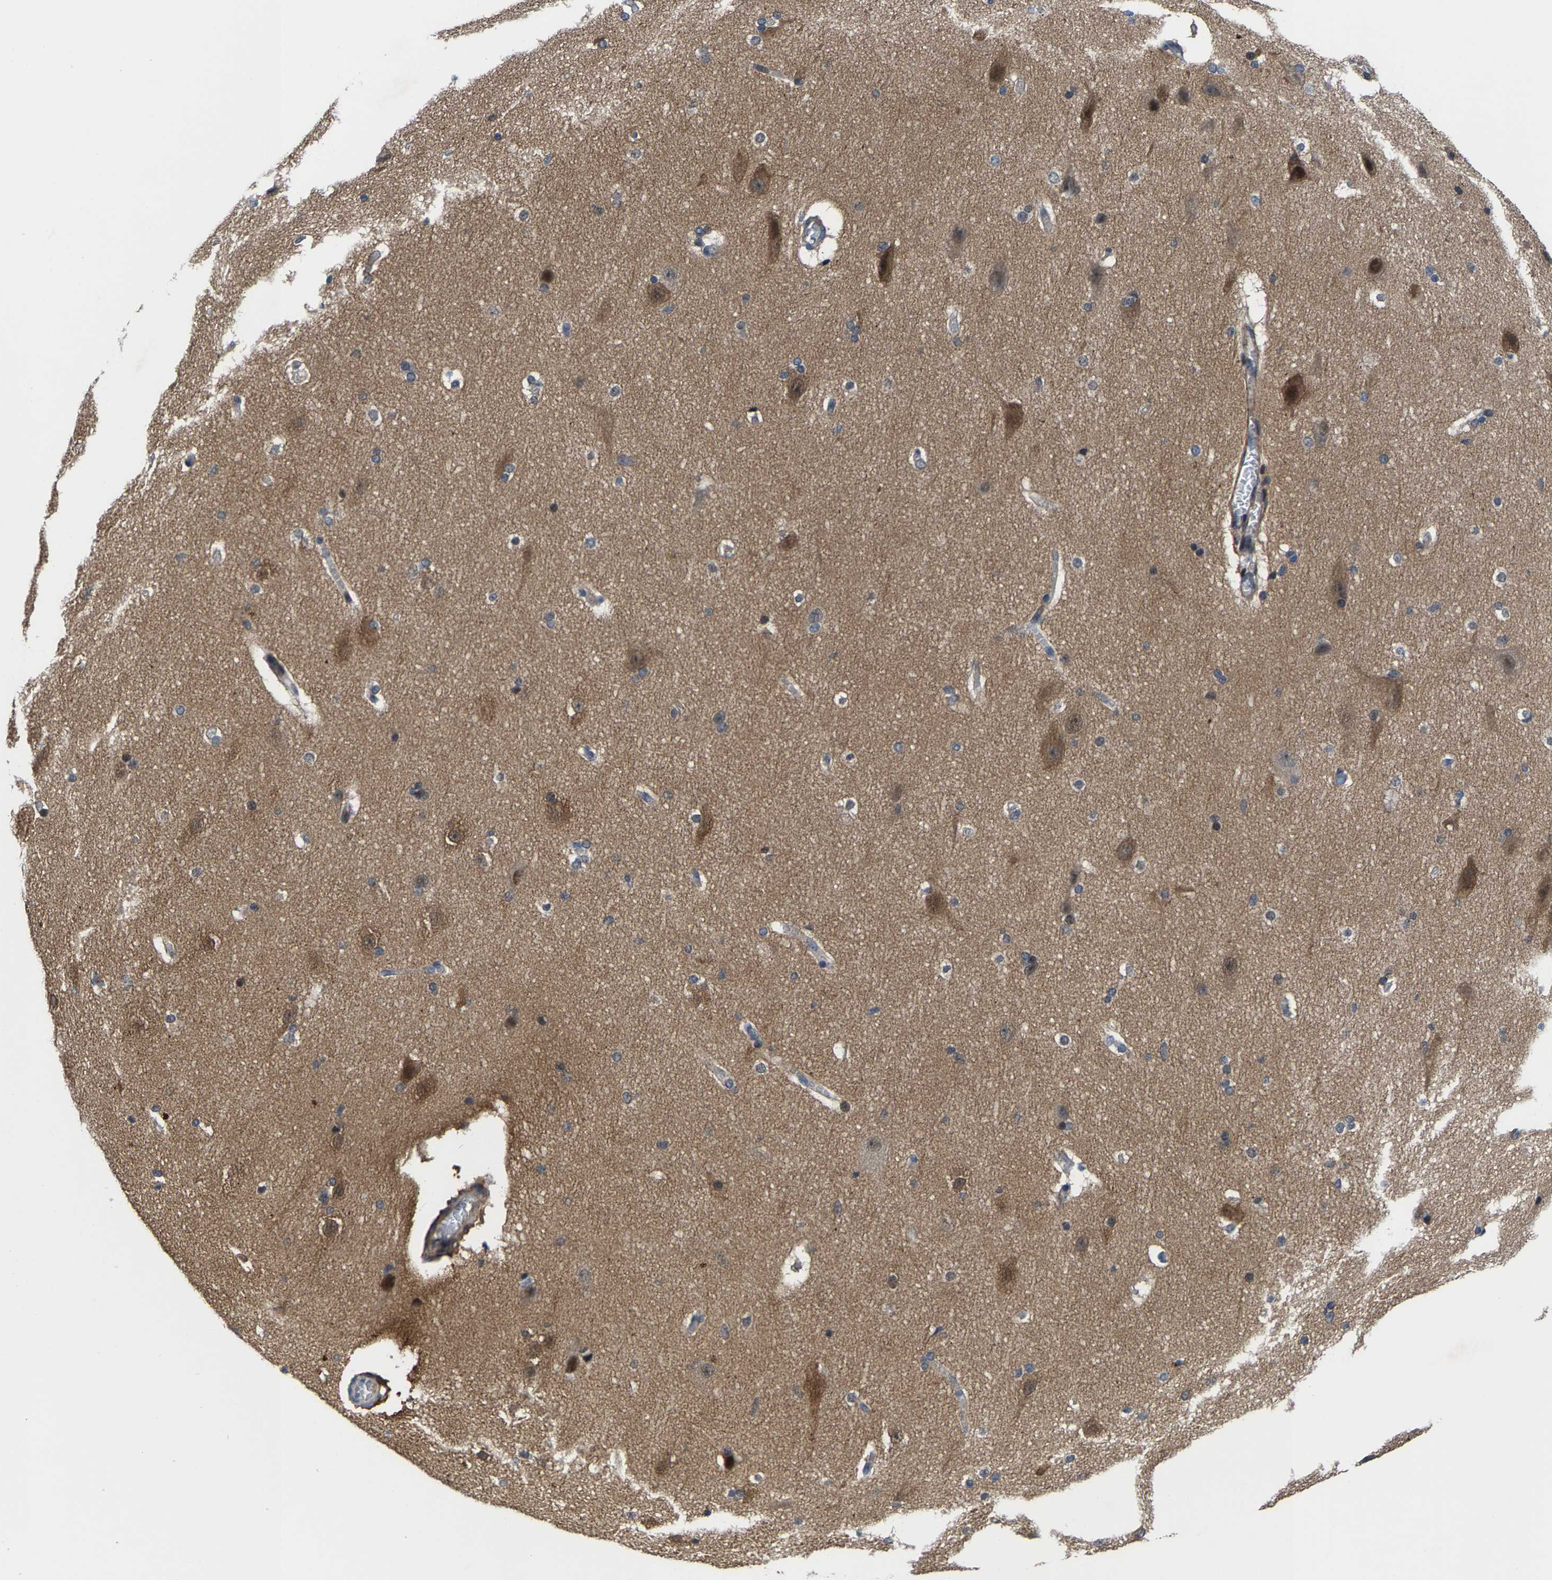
{"staining": {"intensity": "negative", "quantity": "none", "location": "none"}, "tissue": "cerebral cortex", "cell_type": "Endothelial cells", "image_type": "normal", "snomed": [{"axis": "morphology", "description": "Normal tissue, NOS"}, {"axis": "topography", "description": "Cerebral cortex"}, {"axis": "topography", "description": "Hippocampus"}], "caption": "A photomicrograph of cerebral cortex stained for a protein exhibits no brown staining in endothelial cells. The staining is performed using DAB (3,3'-diaminobenzidine) brown chromogen with nuclei counter-stained in using hematoxylin.", "gene": "GTPBP10", "patient": {"sex": "female", "age": 19}}